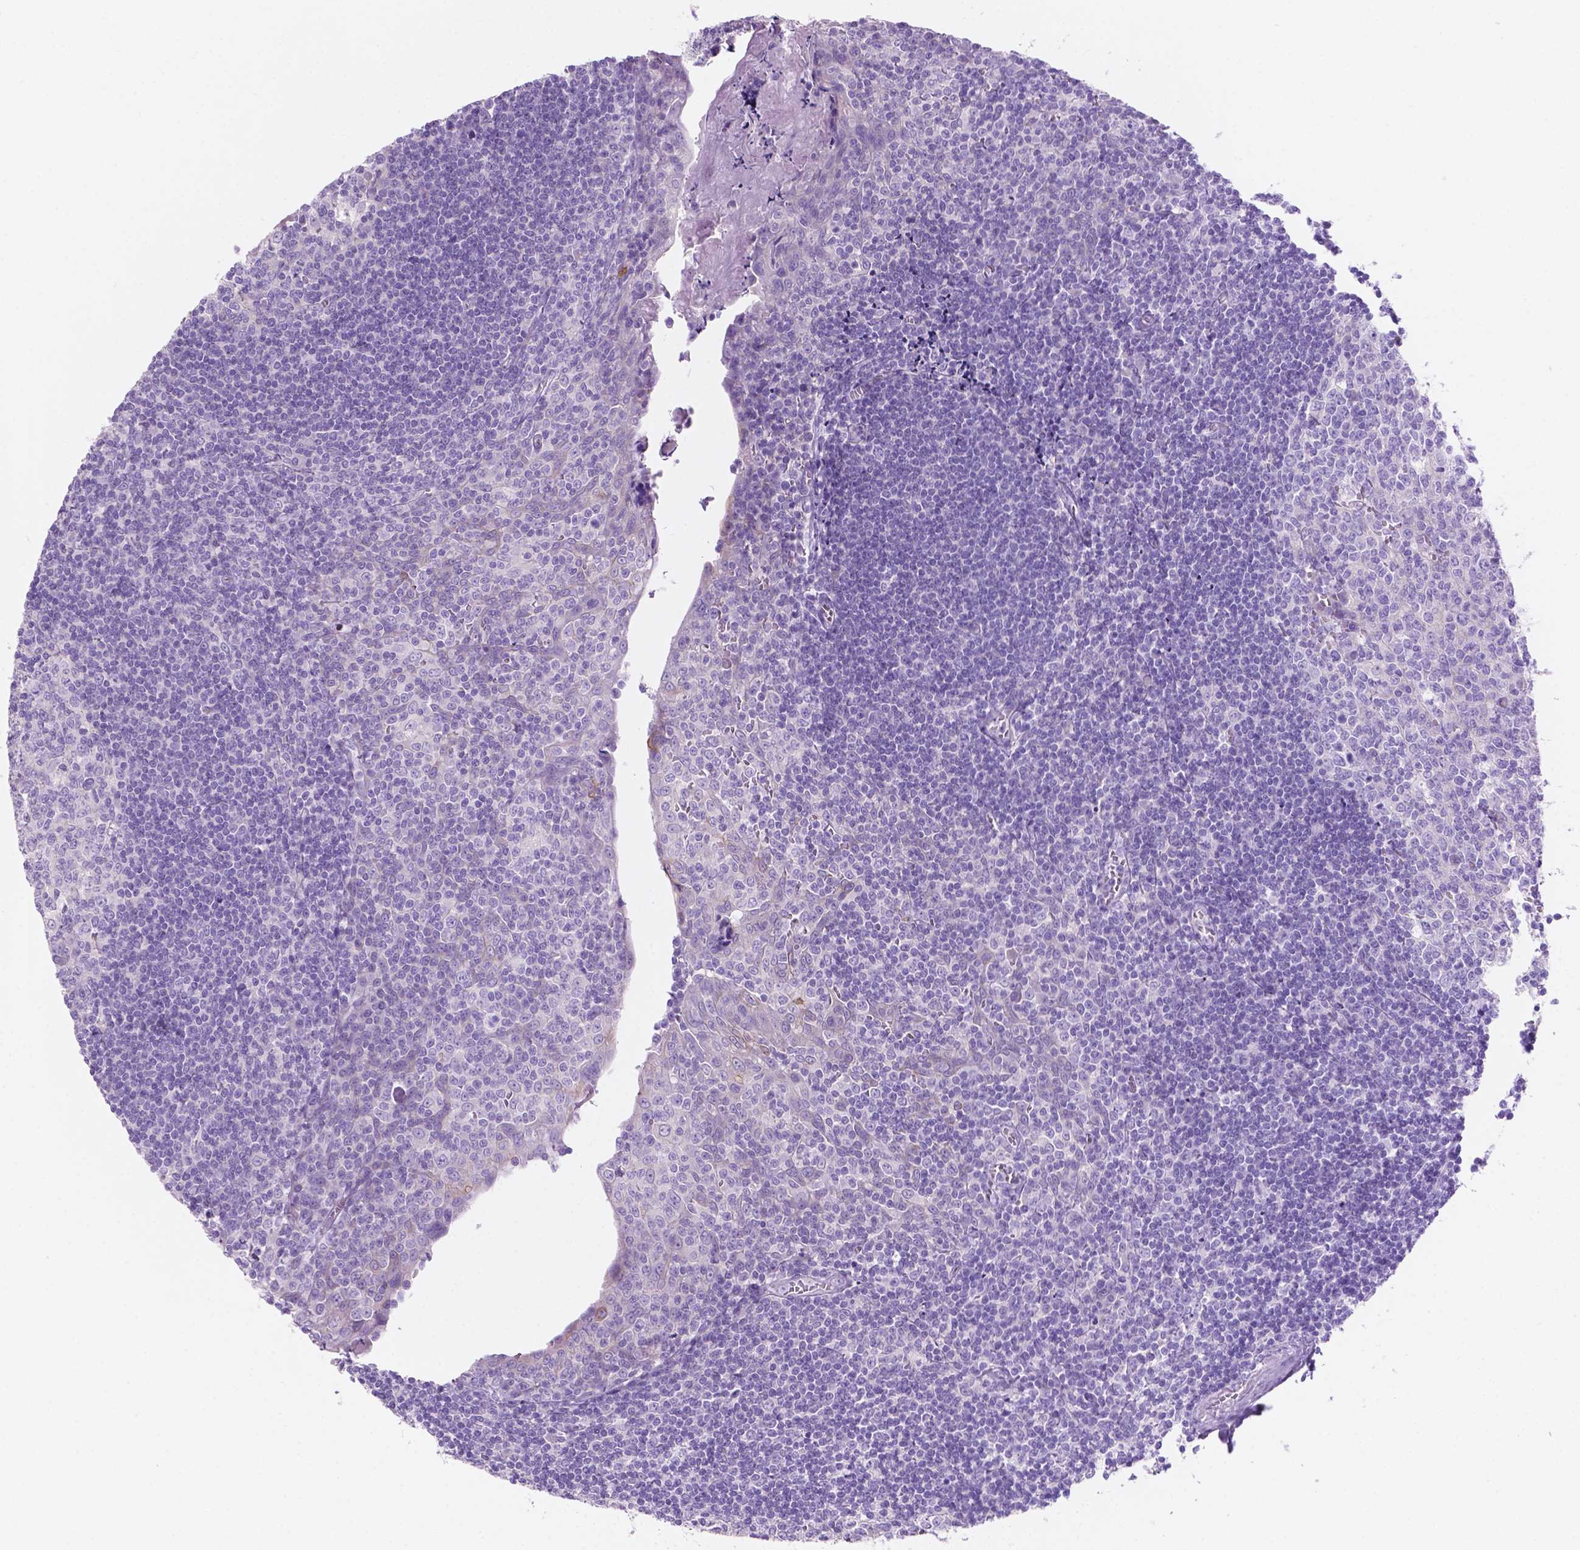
{"staining": {"intensity": "negative", "quantity": "none", "location": "none"}, "tissue": "tonsil", "cell_type": "Germinal center cells", "image_type": "normal", "snomed": [{"axis": "morphology", "description": "Normal tissue, NOS"}, {"axis": "morphology", "description": "Inflammation, NOS"}, {"axis": "topography", "description": "Tonsil"}], "caption": "IHC histopathology image of unremarkable tonsil: human tonsil stained with DAB (3,3'-diaminobenzidine) exhibits no significant protein expression in germinal center cells.", "gene": "POU4F1", "patient": {"sex": "female", "age": 31}}